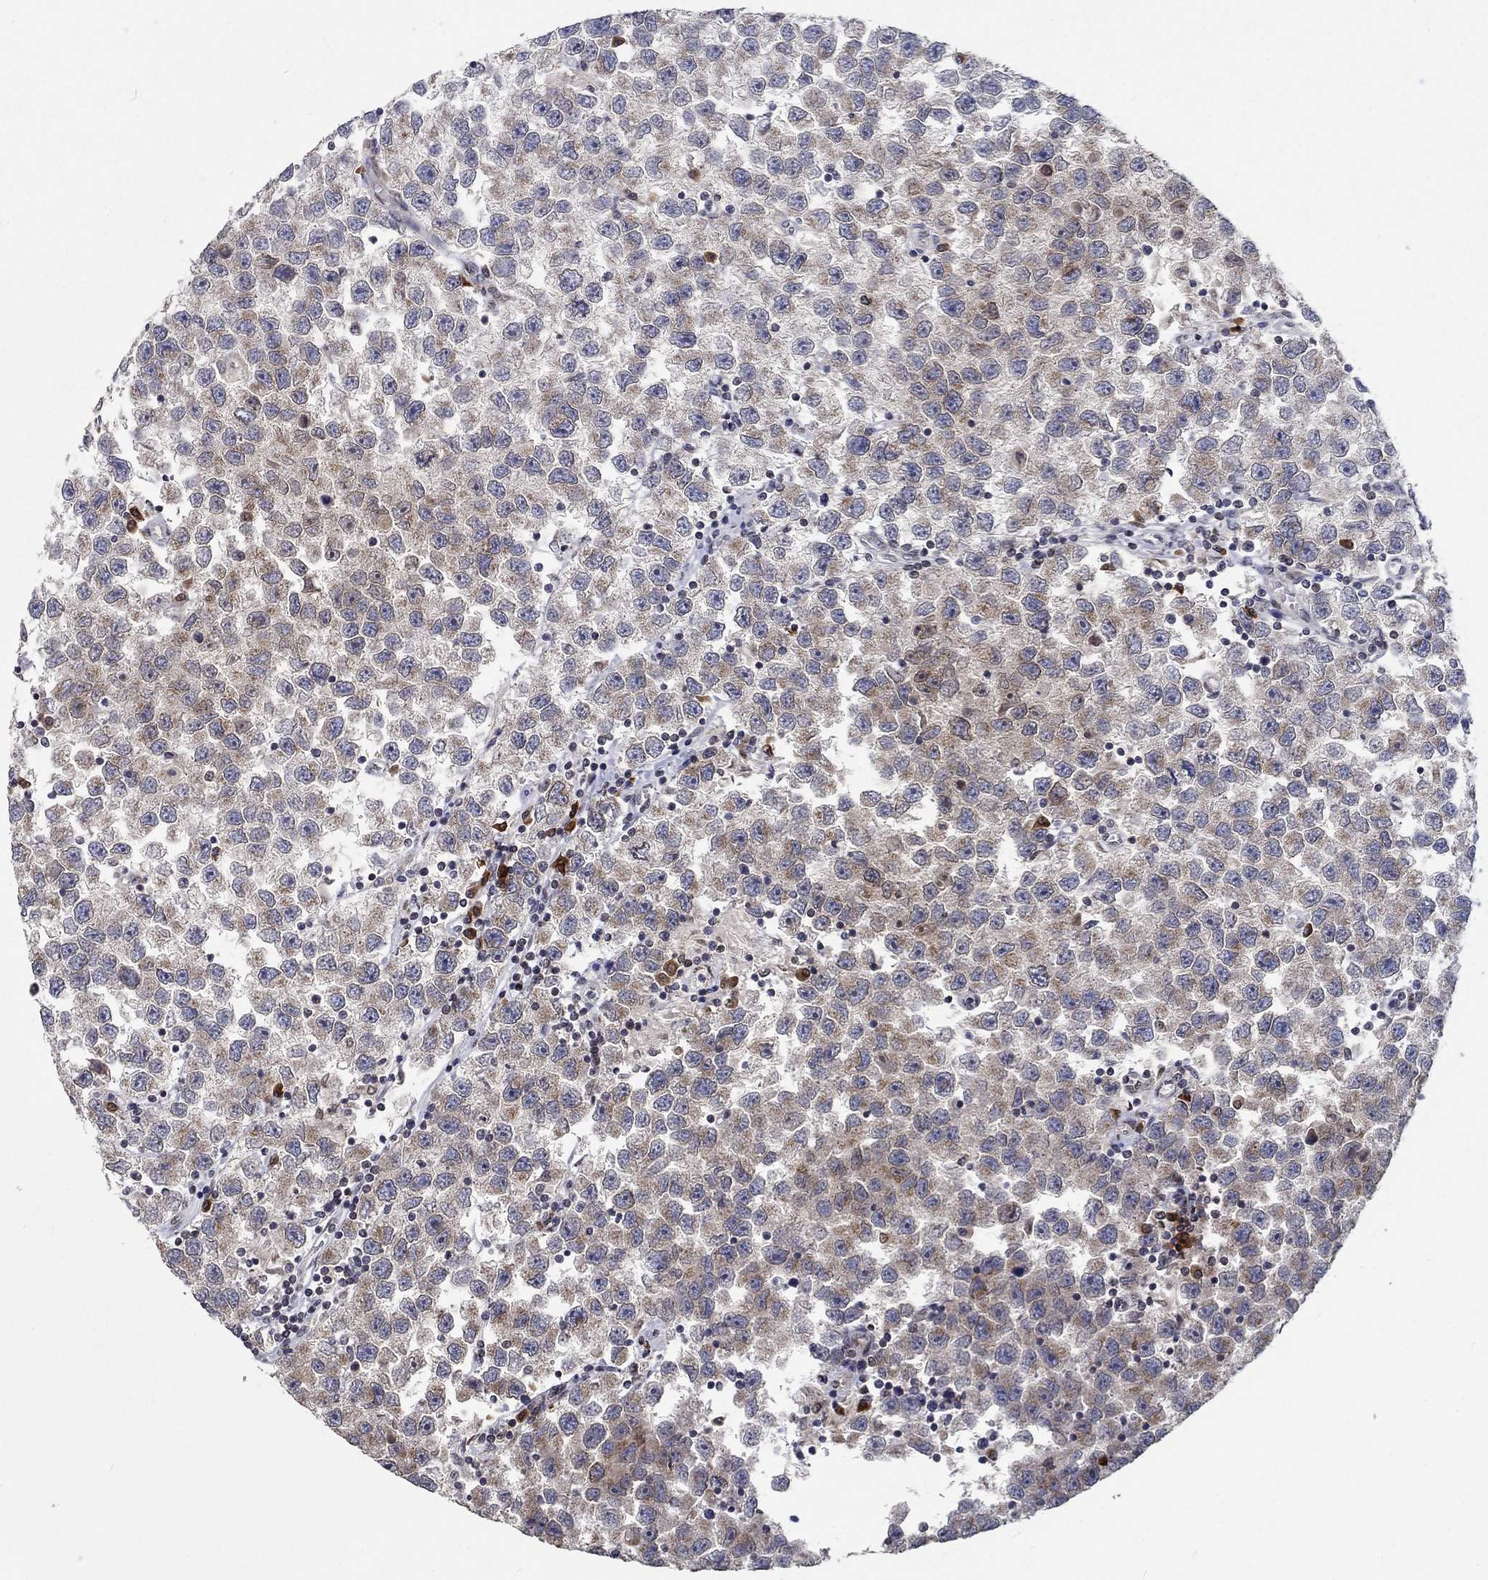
{"staining": {"intensity": "weak", "quantity": "25%-75%", "location": "cytoplasmic/membranous"}, "tissue": "testis cancer", "cell_type": "Tumor cells", "image_type": "cancer", "snomed": [{"axis": "morphology", "description": "Seminoma, NOS"}, {"axis": "topography", "description": "Testis"}], "caption": "Protein expression analysis of seminoma (testis) demonstrates weak cytoplasmic/membranous expression in approximately 25%-75% of tumor cells. (brown staining indicates protein expression, while blue staining denotes nuclei).", "gene": "CETN3", "patient": {"sex": "male", "age": 26}}